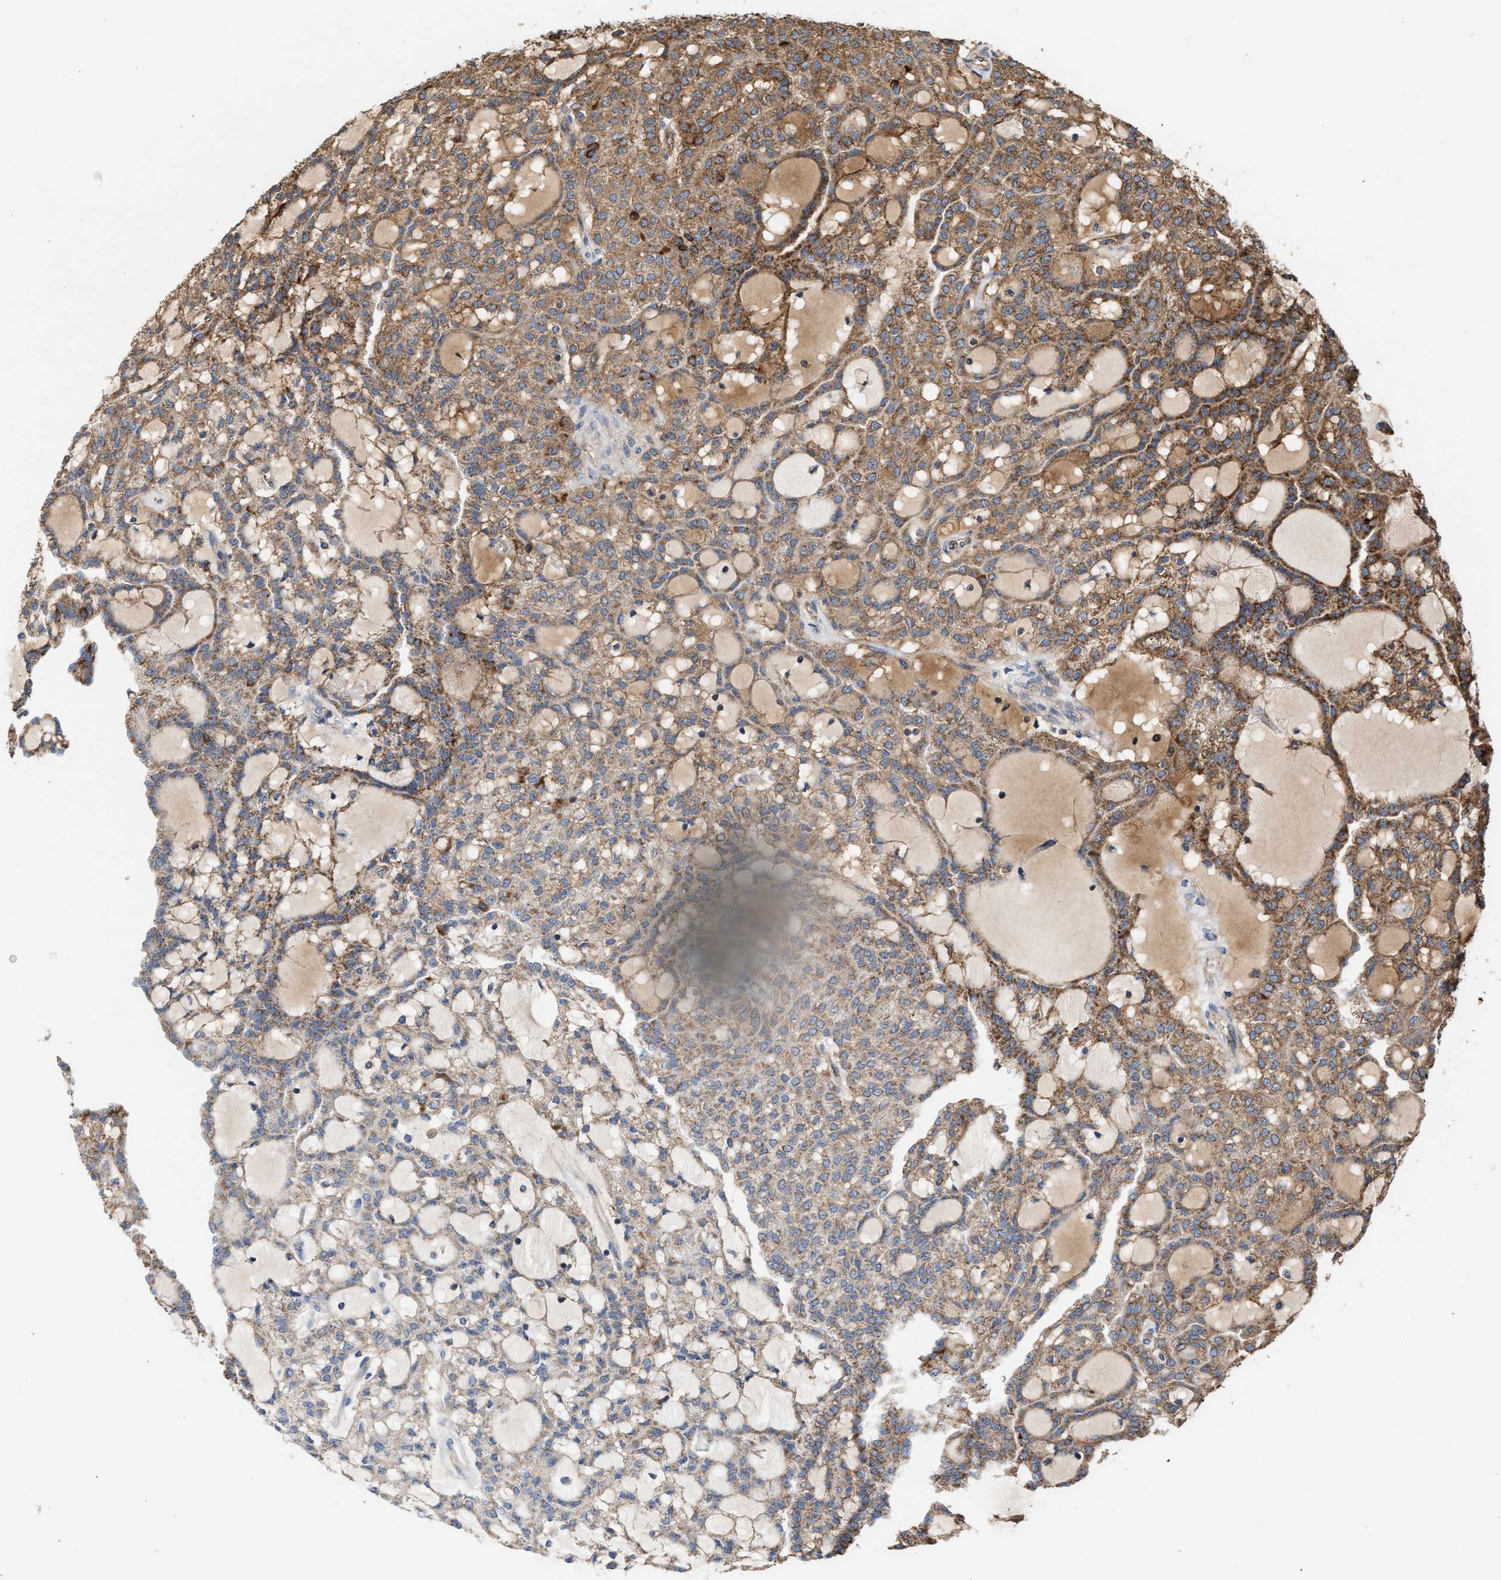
{"staining": {"intensity": "moderate", "quantity": ">75%", "location": "cytoplasmic/membranous"}, "tissue": "renal cancer", "cell_type": "Tumor cells", "image_type": "cancer", "snomed": [{"axis": "morphology", "description": "Adenocarcinoma, NOS"}, {"axis": "topography", "description": "Kidney"}], "caption": "A histopathology image showing moderate cytoplasmic/membranous positivity in approximately >75% of tumor cells in adenocarcinoma (renal), as visualized by brown immunohistochemical staining.", "gene": "EXOSC2", "patient": {"sex": "male", "age": 63}}